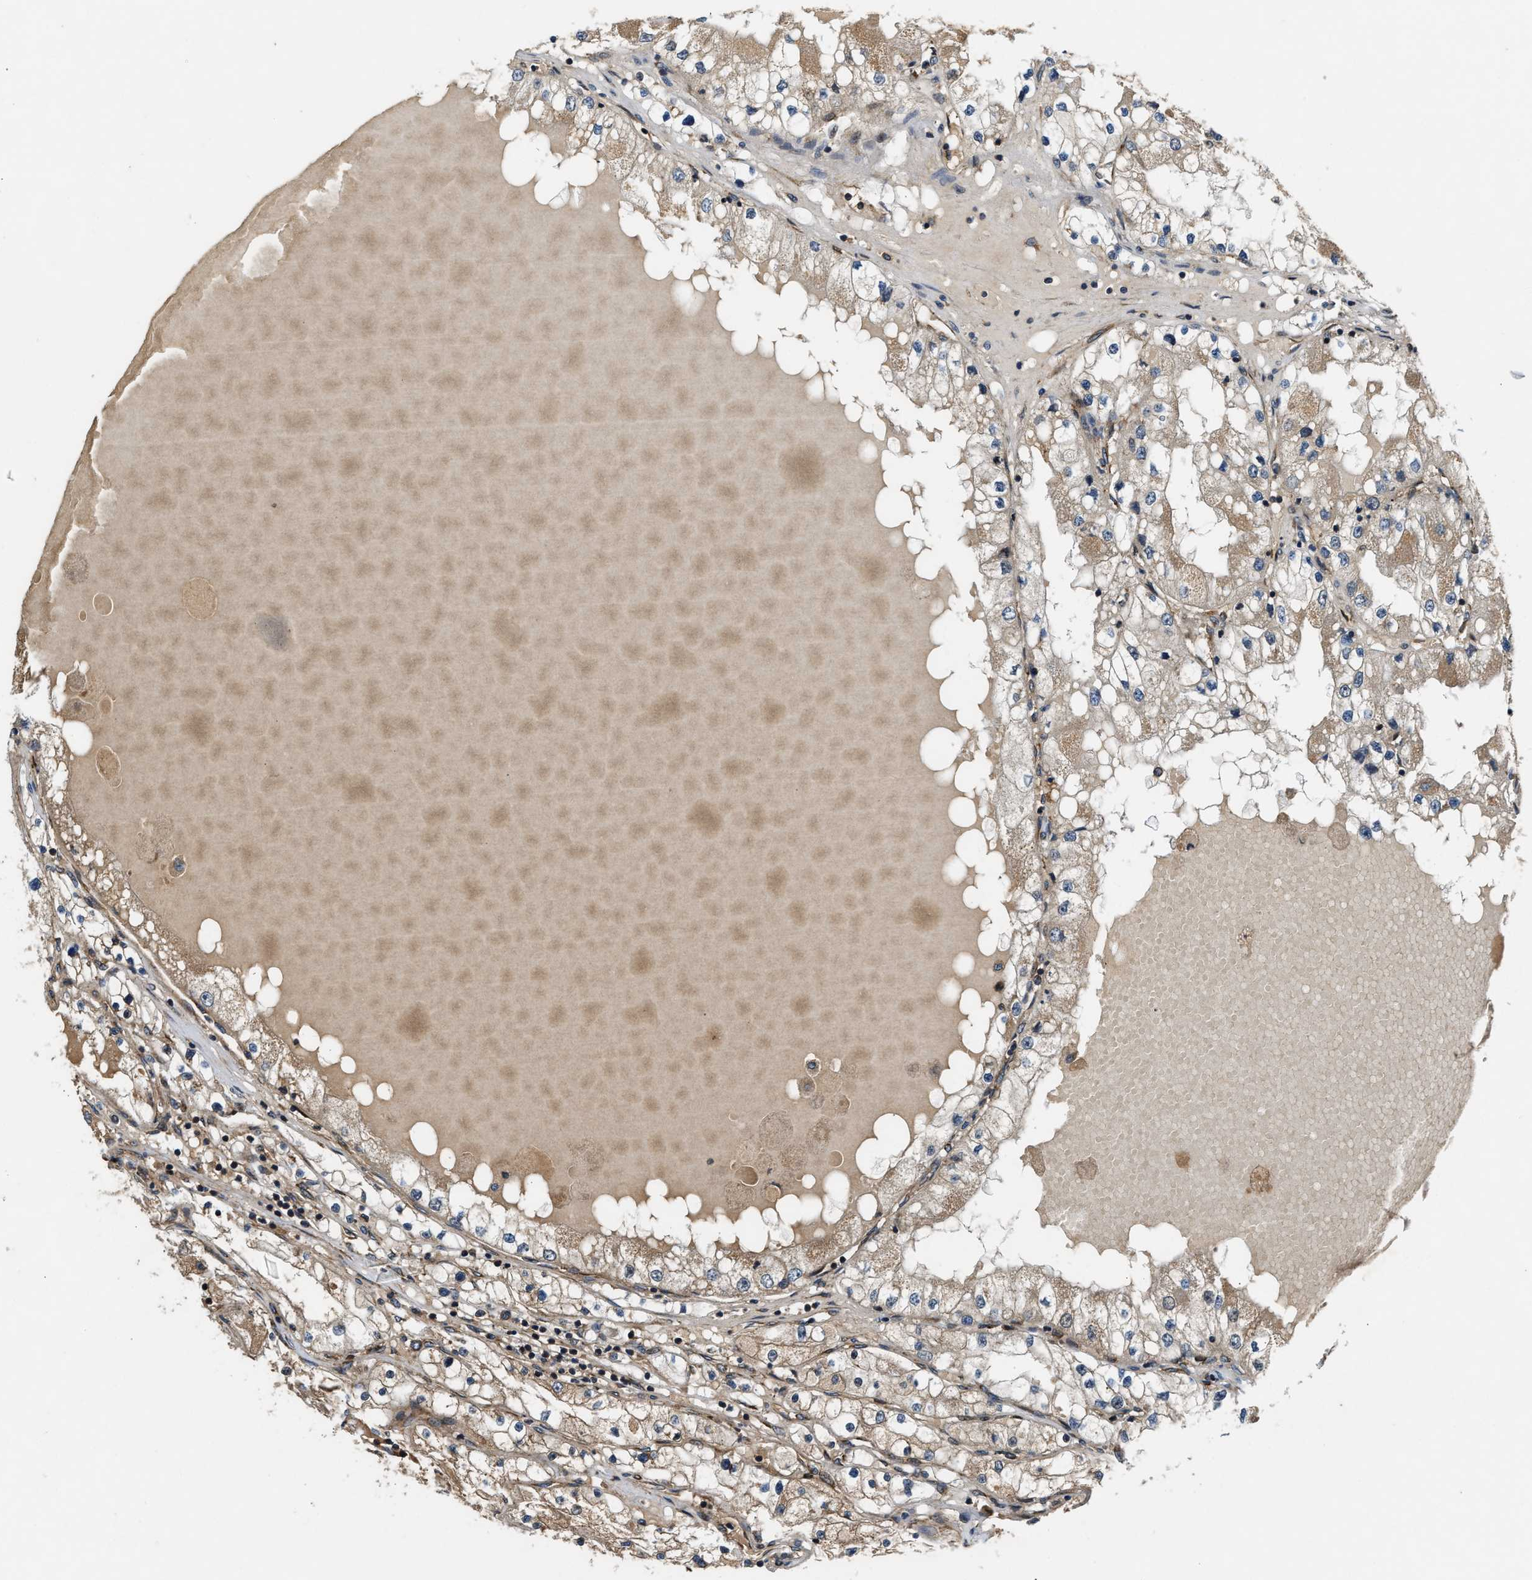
{"staining": {"intensity": "weak", "quantity": ">75%", "location": "cytoplasmic/membranous"}, "tissue": "renal cancer", "cell_type": "Tumor cells", "image_type": "cancer", "snomed": [{"axis": "morphology", "description": "Adenocarcinoma, NOS"}, {"axis": "topography", "description": "Kidney"}], "caption": "This image reveals immunohistochemistry staining of renal cancer (adenocarcinoma), with low weak cytoplasmic/membranous positivity in approximately >75% of tumor cells.", "gene": "PNPLA8", "patient": {"sex": "male", "age": 68}}